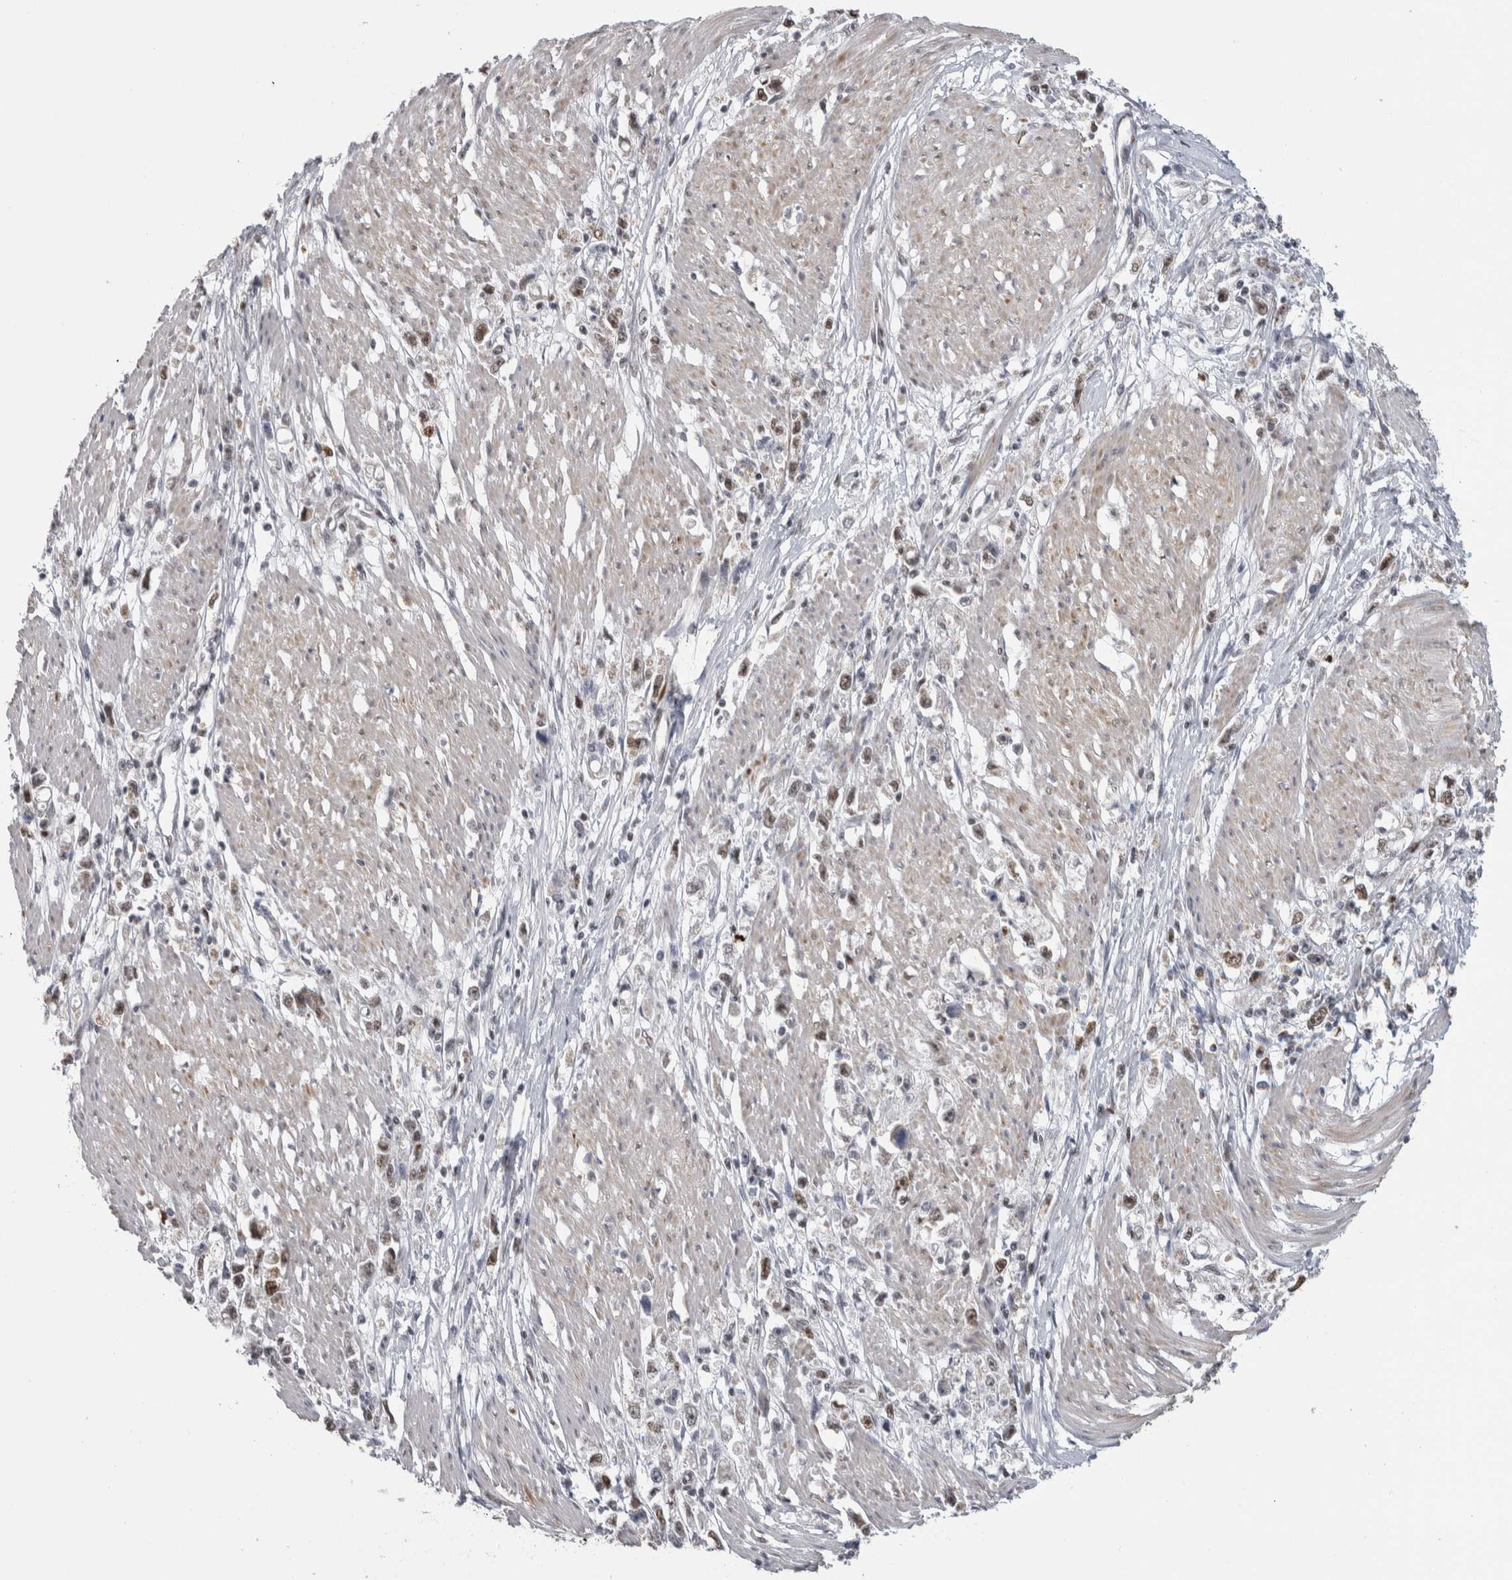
{"staining": {"intensity": "moderate", "quantity": ">75%", "location": "nuclear"}, "tissue": "stomach cancer", "cell_type": "Tumor cells", "image_type": "cancer", "snomed": [{"axis": "morphology", "description": "Adenocarcinoma, NOS"}, {"axis": "topography", "description": "Stomach"}], "caption": "DAB (3,3'-diaminobenzidine) immunohistochemical staining of human stomach adenocarcinoma displays moderate nuclear protein staining in about >75% of tumor cells.", "gene": "HEXIM2", "patient": {"sex": "female", "age": 59}}